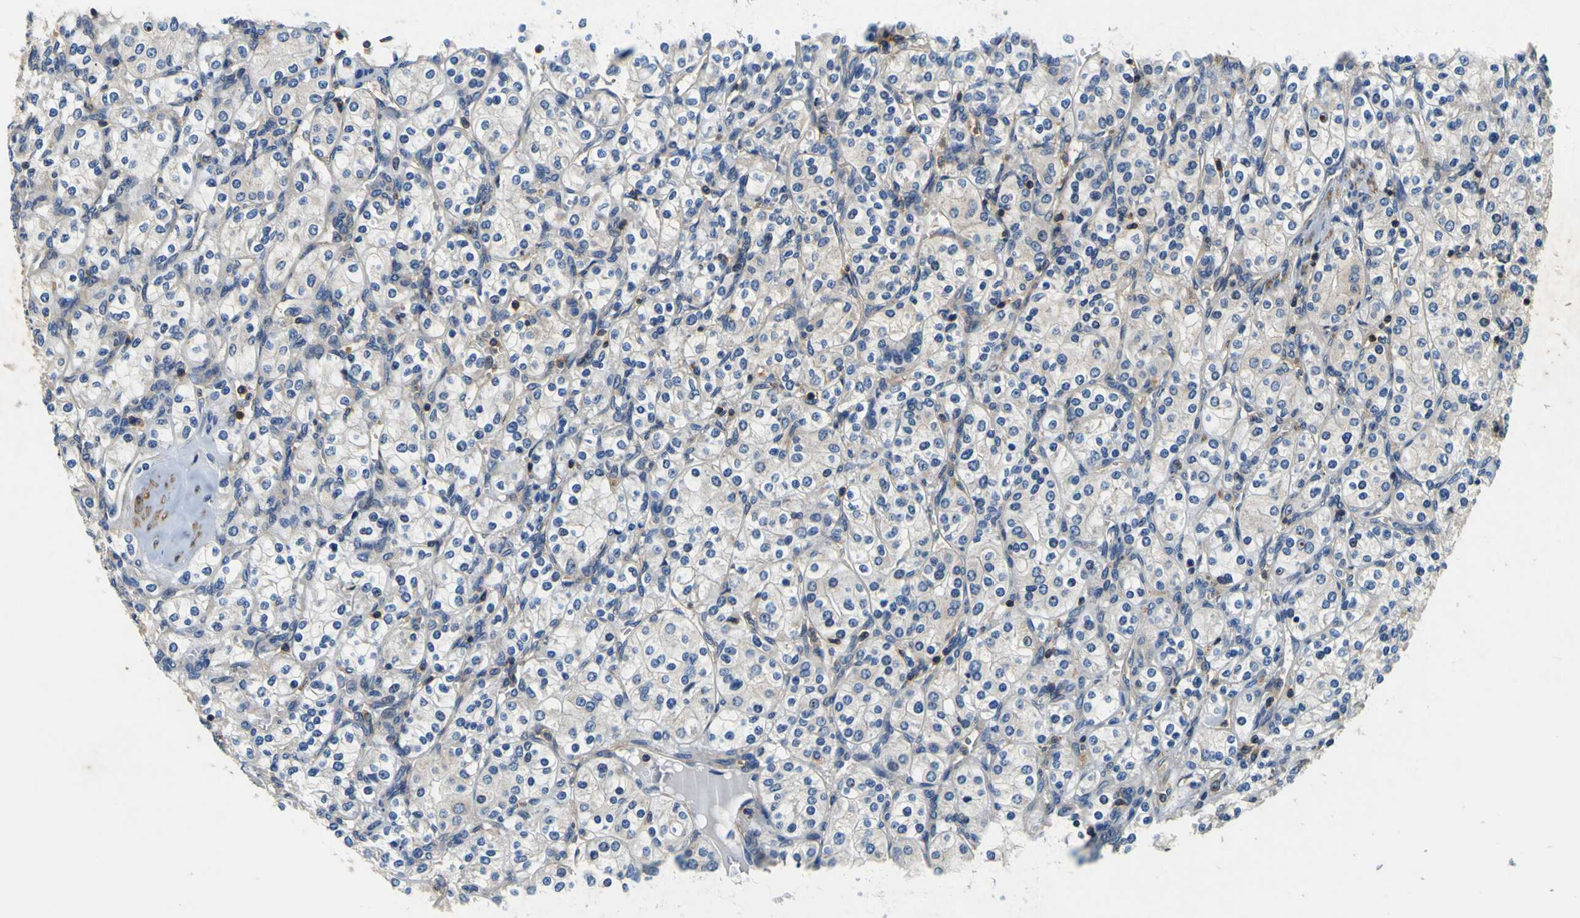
{"staining": {"intensity": "negative", "quantity": "none", "location": "none"}, "tissue": "renal cancer", "cell_type": "Tumor cells", "image_type": "cancer", "snomed": [{"axis": "morphology", "description": "Adenocarcinoma, NOS"}, {"axis": "topography", "description": "Kidney"}], "caption": "An immunohistochemistry (IHC) histopathology image of renal adenocarcinoma is shown. There is no staining in tumor cells of renal adenocarcinoma.", "gene": "CNR2", "patient": {"sex": "male", "age": 77}}